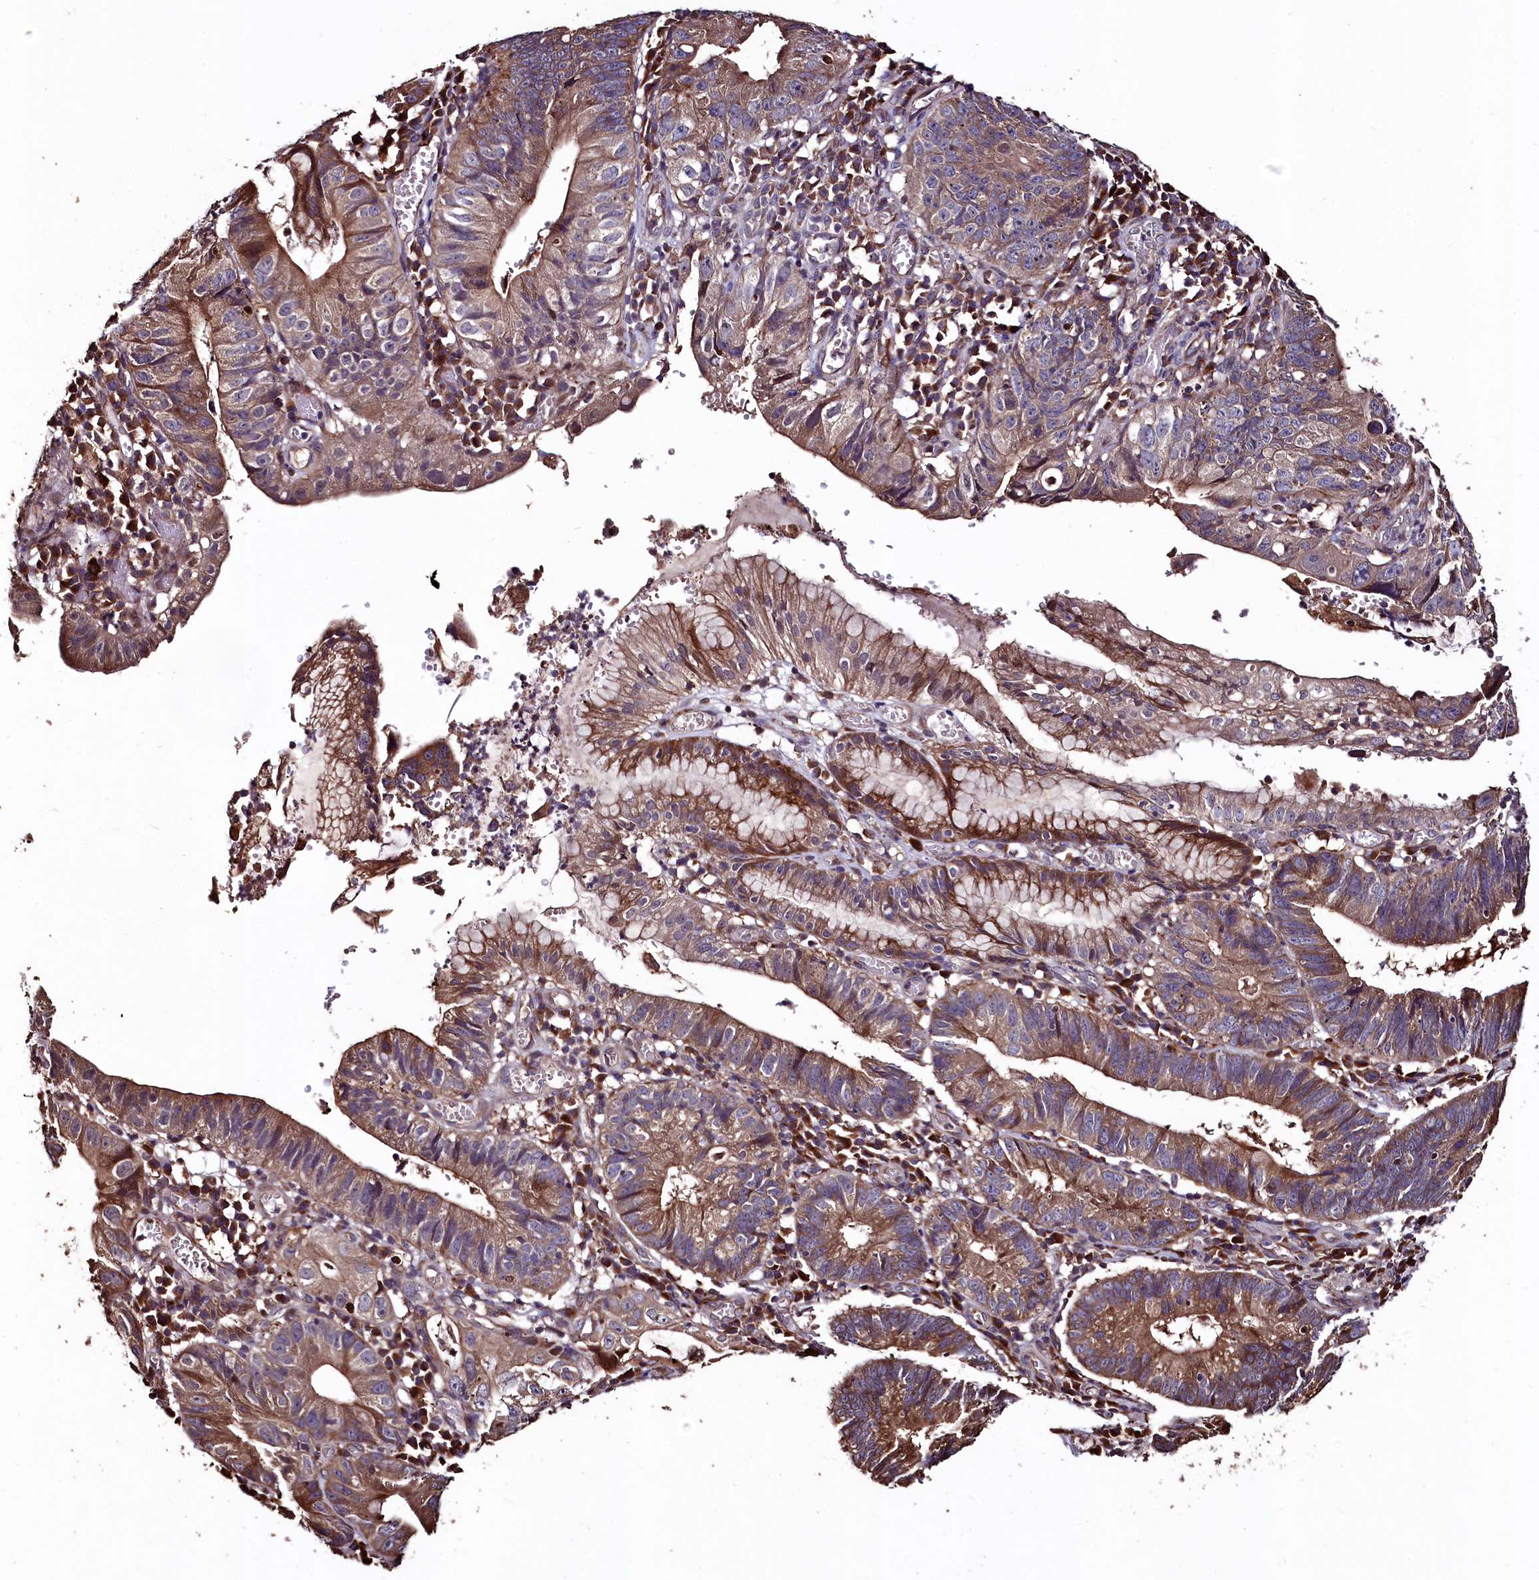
{"staining": {"intensity": "moderate", "quantity": ">75%", "location": "cytoplasmic/membranous"}, "tissue": "stomach cancer", "cell_type": "Tumor cells", "image_type": "cancer", "snomed": [{"axis": "morphology", "description": "Adenocarcinoma, NOS"}, {"axis": "topography", "description": "Stomach"}], "caption": "Brown immunohistochemical staining in stomach cancer (adenocarcinoma) displays moderate cytoplasmic/membranous expression in about >75% of tumor cells.", "gene": "TMEM98", "patient": {"sex": "male", "age": 59}}